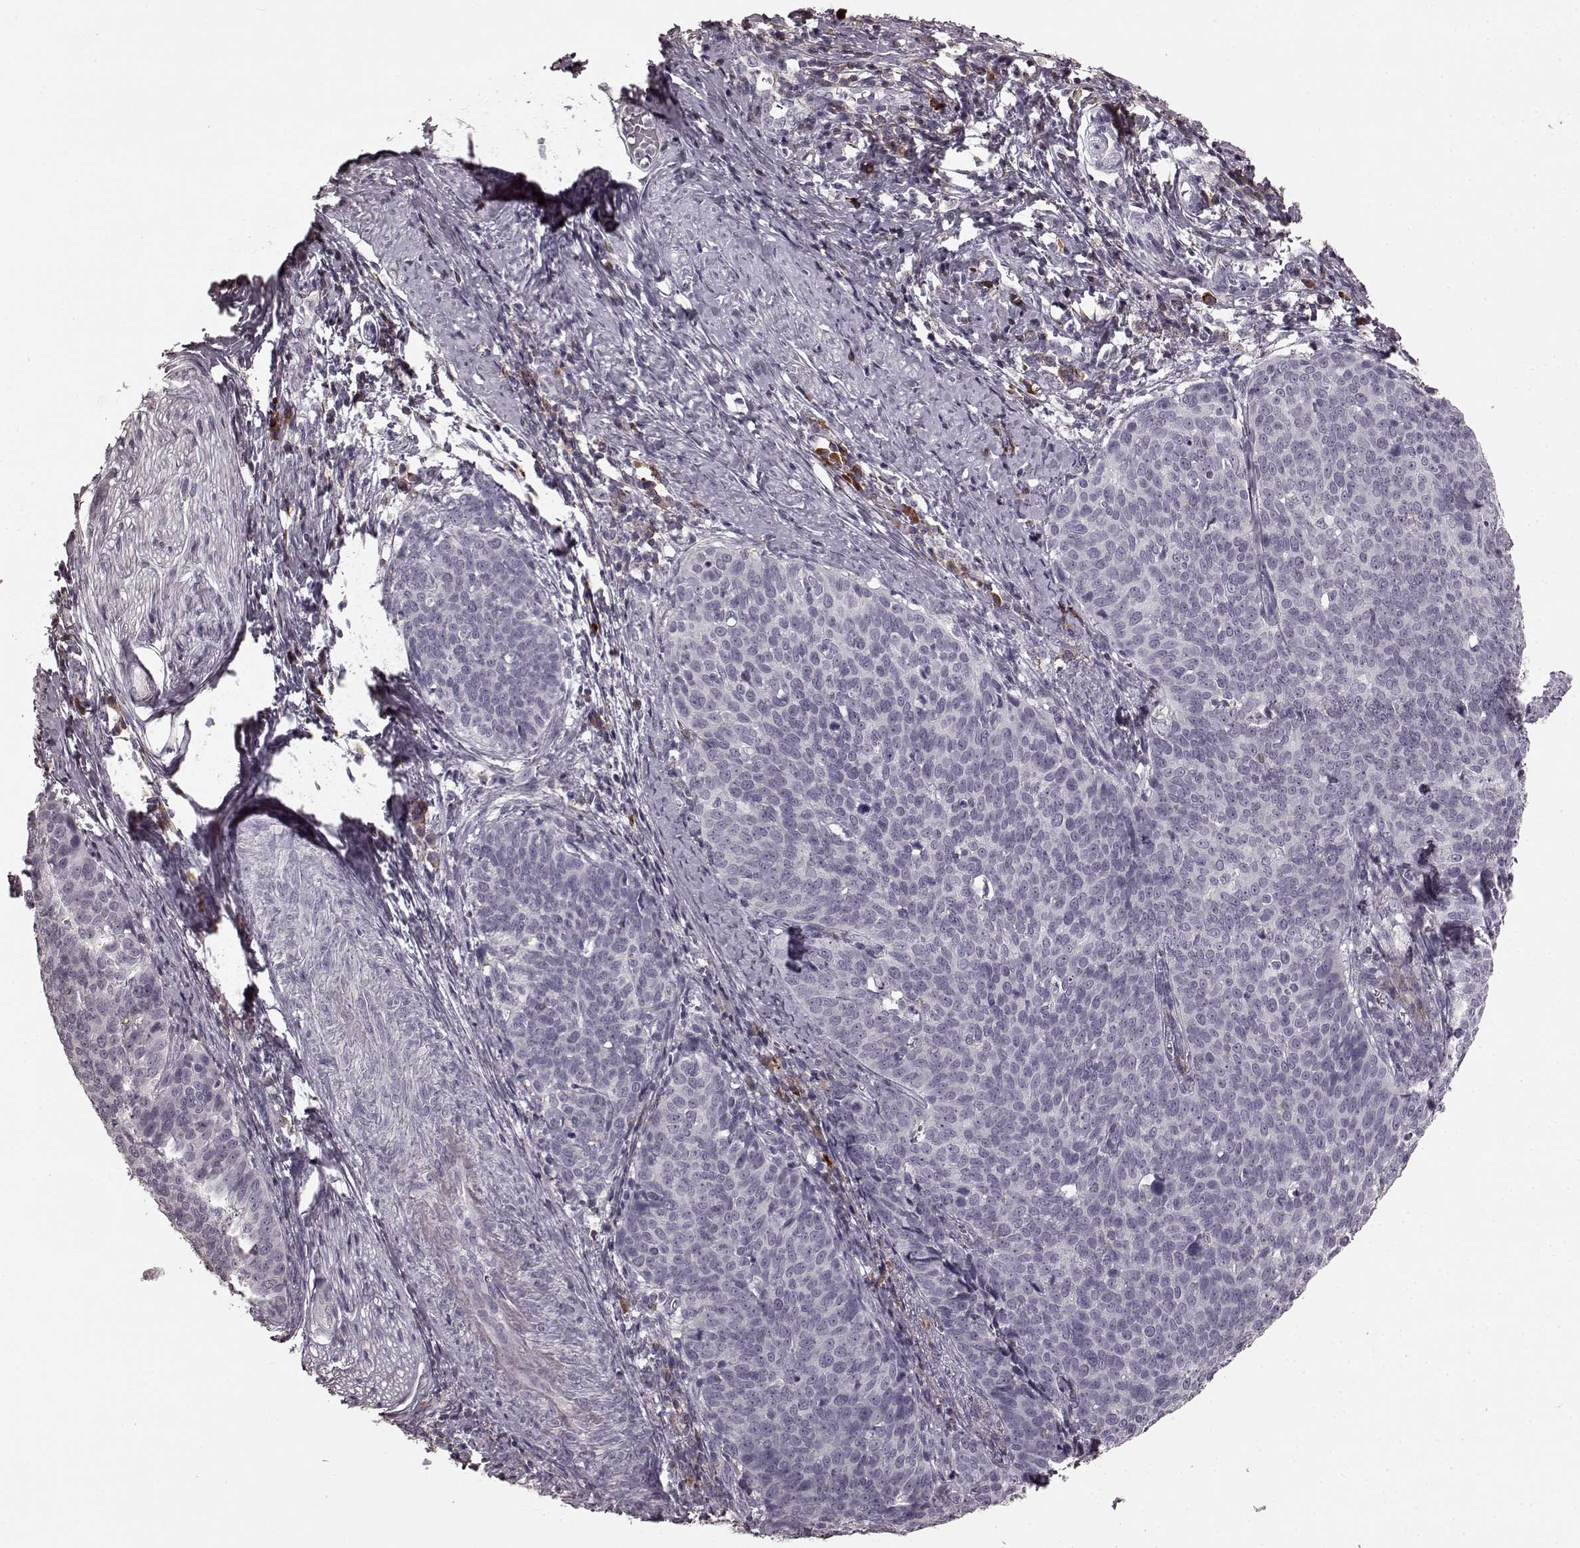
{"staining": {"intensity": "negative", "quantity": "none", "location": "none"}, "tissue": "cervical cancer", "cell_type": "Tumor cells", "image_type": "cancer", "snomed": [{"axis": "morphology", "description": "Normal tissue, NOS"}, {"axis": "morphology", "description": "Squamous cell carcinoma, NOS"}, {"axis": "topography", "description": "Cervix"}], "caption": "Cervical cancer stained for a protein using immunohistochemistry (IHC) reveals no staining tumor cells.", "gene": "CD28", "patient": {"sex": "female", "age": 39}}